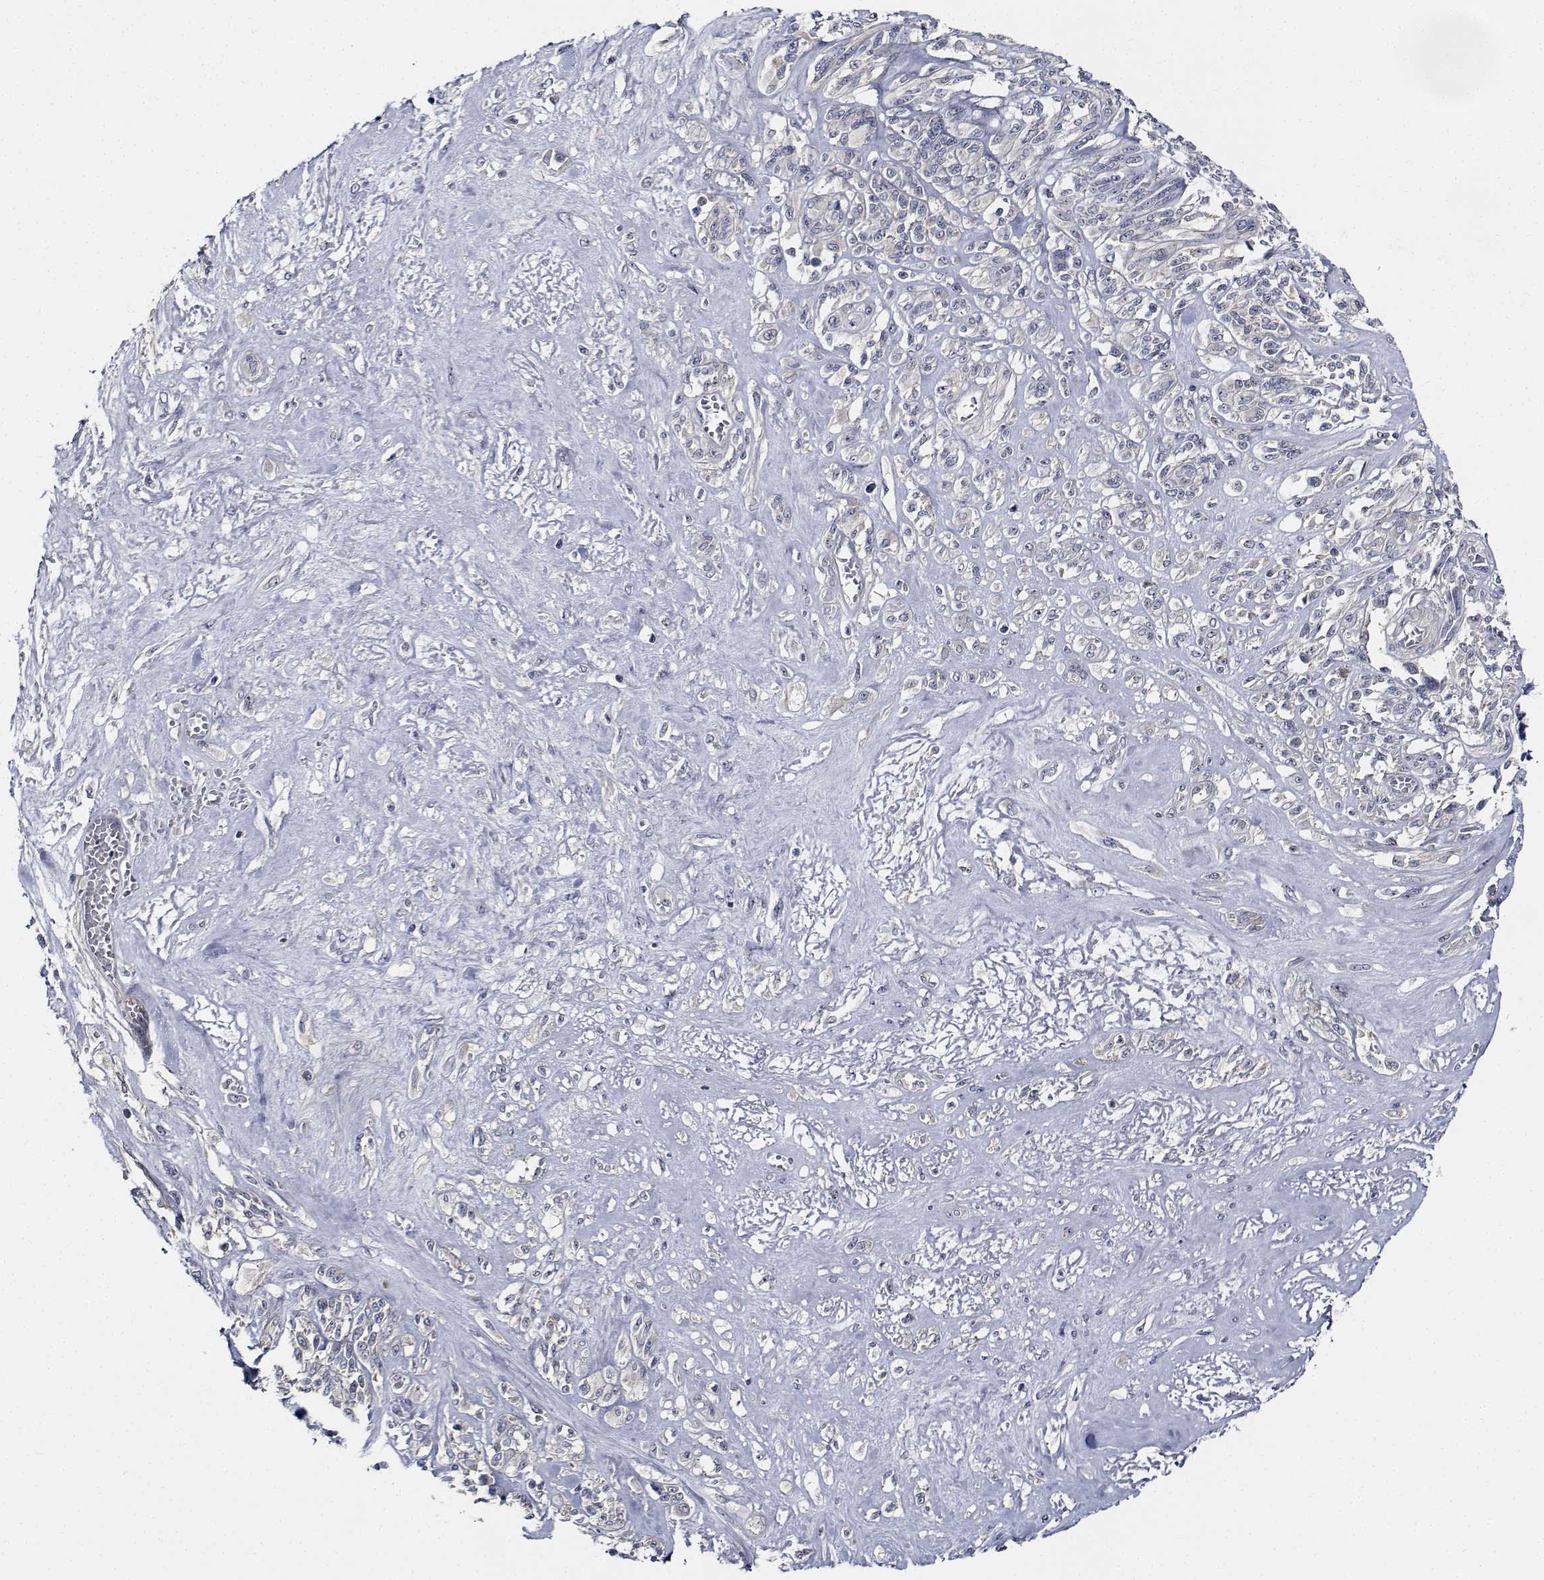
{"staining": {"intensity": "negative", "quantity": "none", "location": "none"}, "tissue": "melanoma", "cell_type": "Tumor cells", "image_type": "cancer", "snomed": [{"axis": "morphology", "description": "Malignant melanoma, NOS"}, {"axis": "topography", "description": "Skin"}], "caption": "Tumor cells show no significant expression in melanoma. (DAB (3,3'-diaminobenzidine) immunohistochemistry (IHC) visualized using brightfield microscopy, high magnification).", "gene": "NVL", "patient": {"sex": "female", "age": 91}}